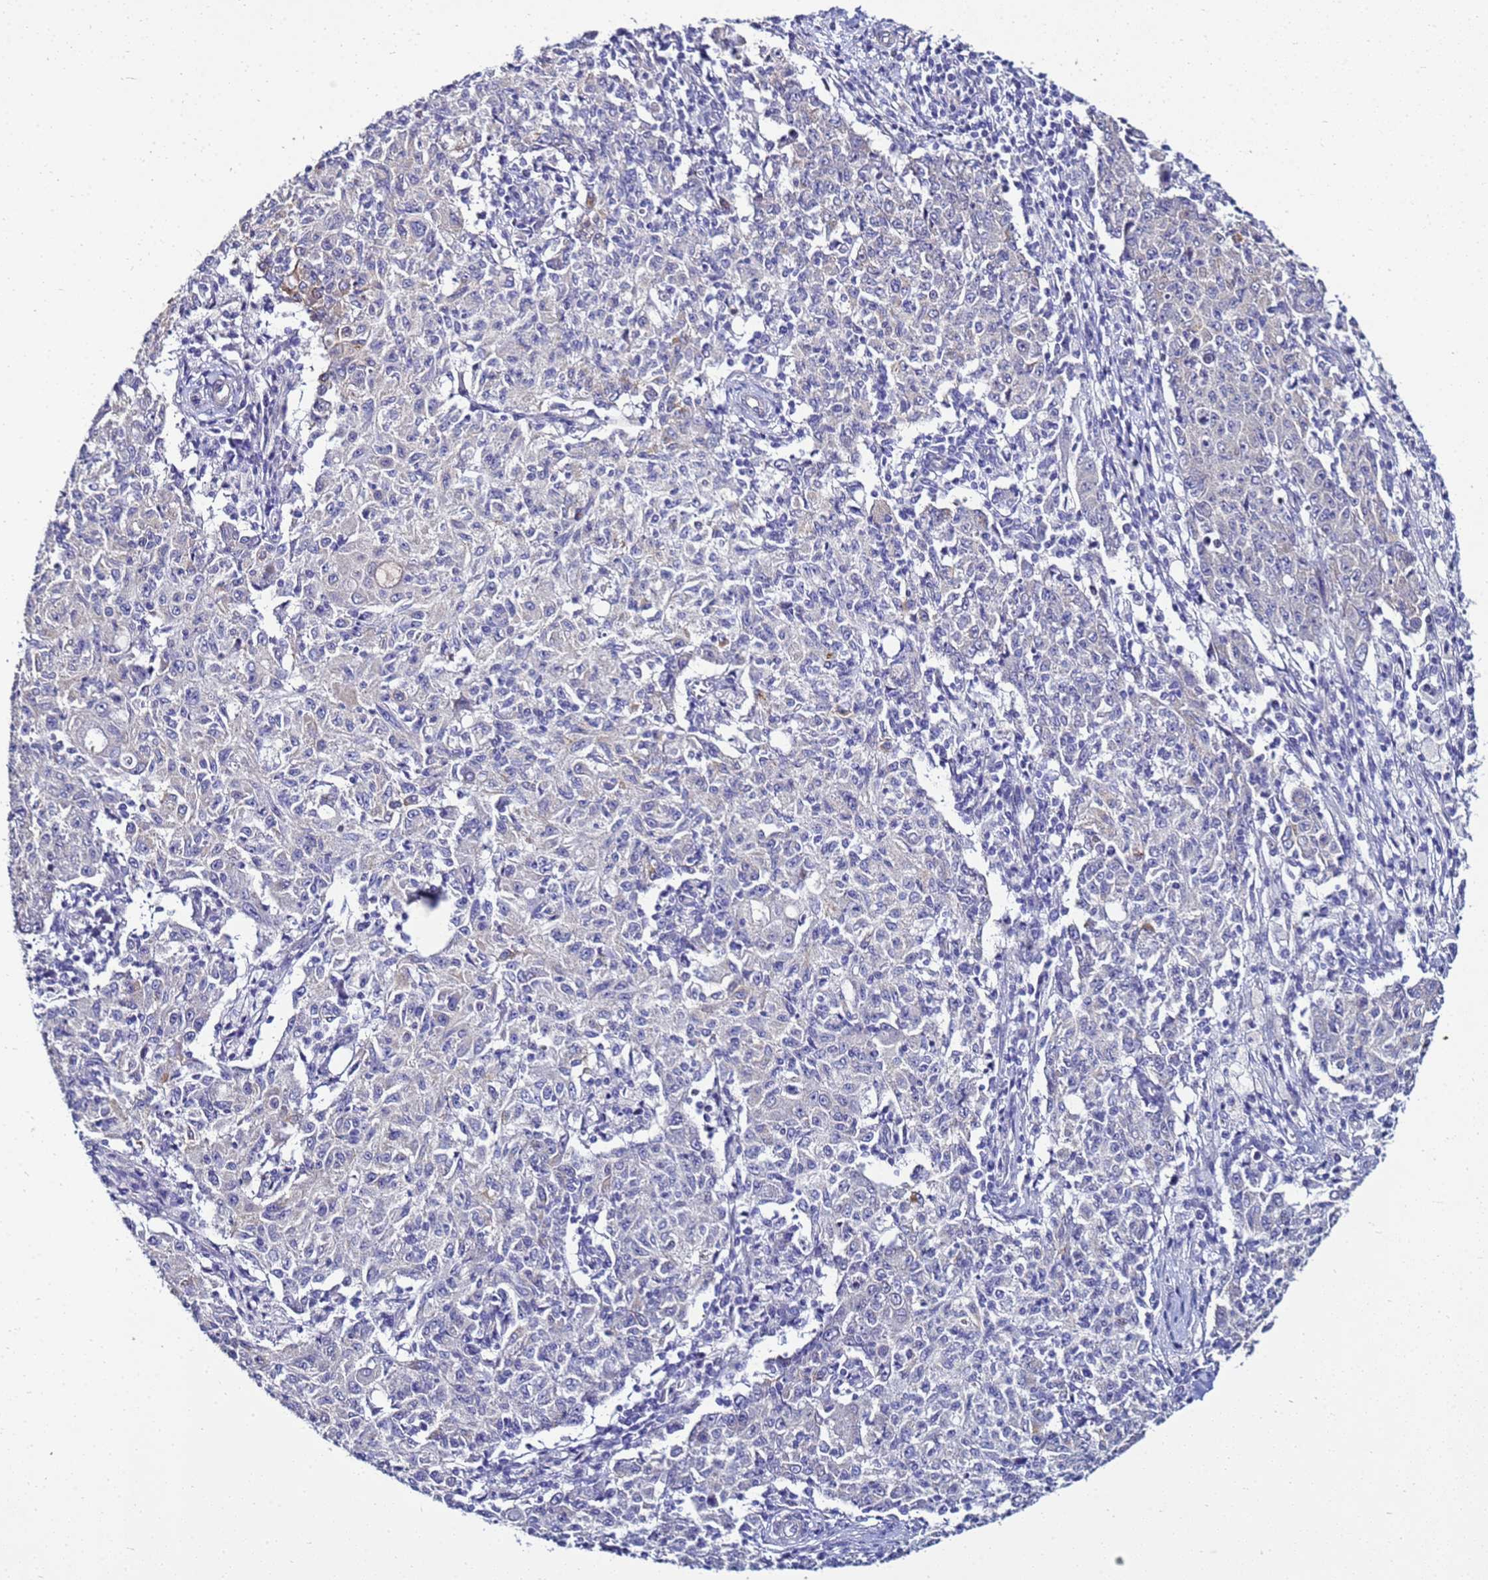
{"staining": {"intensity": "negative", "quantity": "none", "location": "none"}, "tissue": "ovarian cancer", "cell_type": "Tumor cells", "image_type": "cancer", "snomed": [{"axis": "morphology", "description": "Carcinoma, endometroid"}, {"axis": "topography", "description": "Ovary"}], "caption": "Immunohistochemistry of human ovarian cancer (endometroid carcinoma) demonstrates no positivity in tumor cells.", "gene": "FAM166B", "patient": {"sex": "female", "age": 42}}